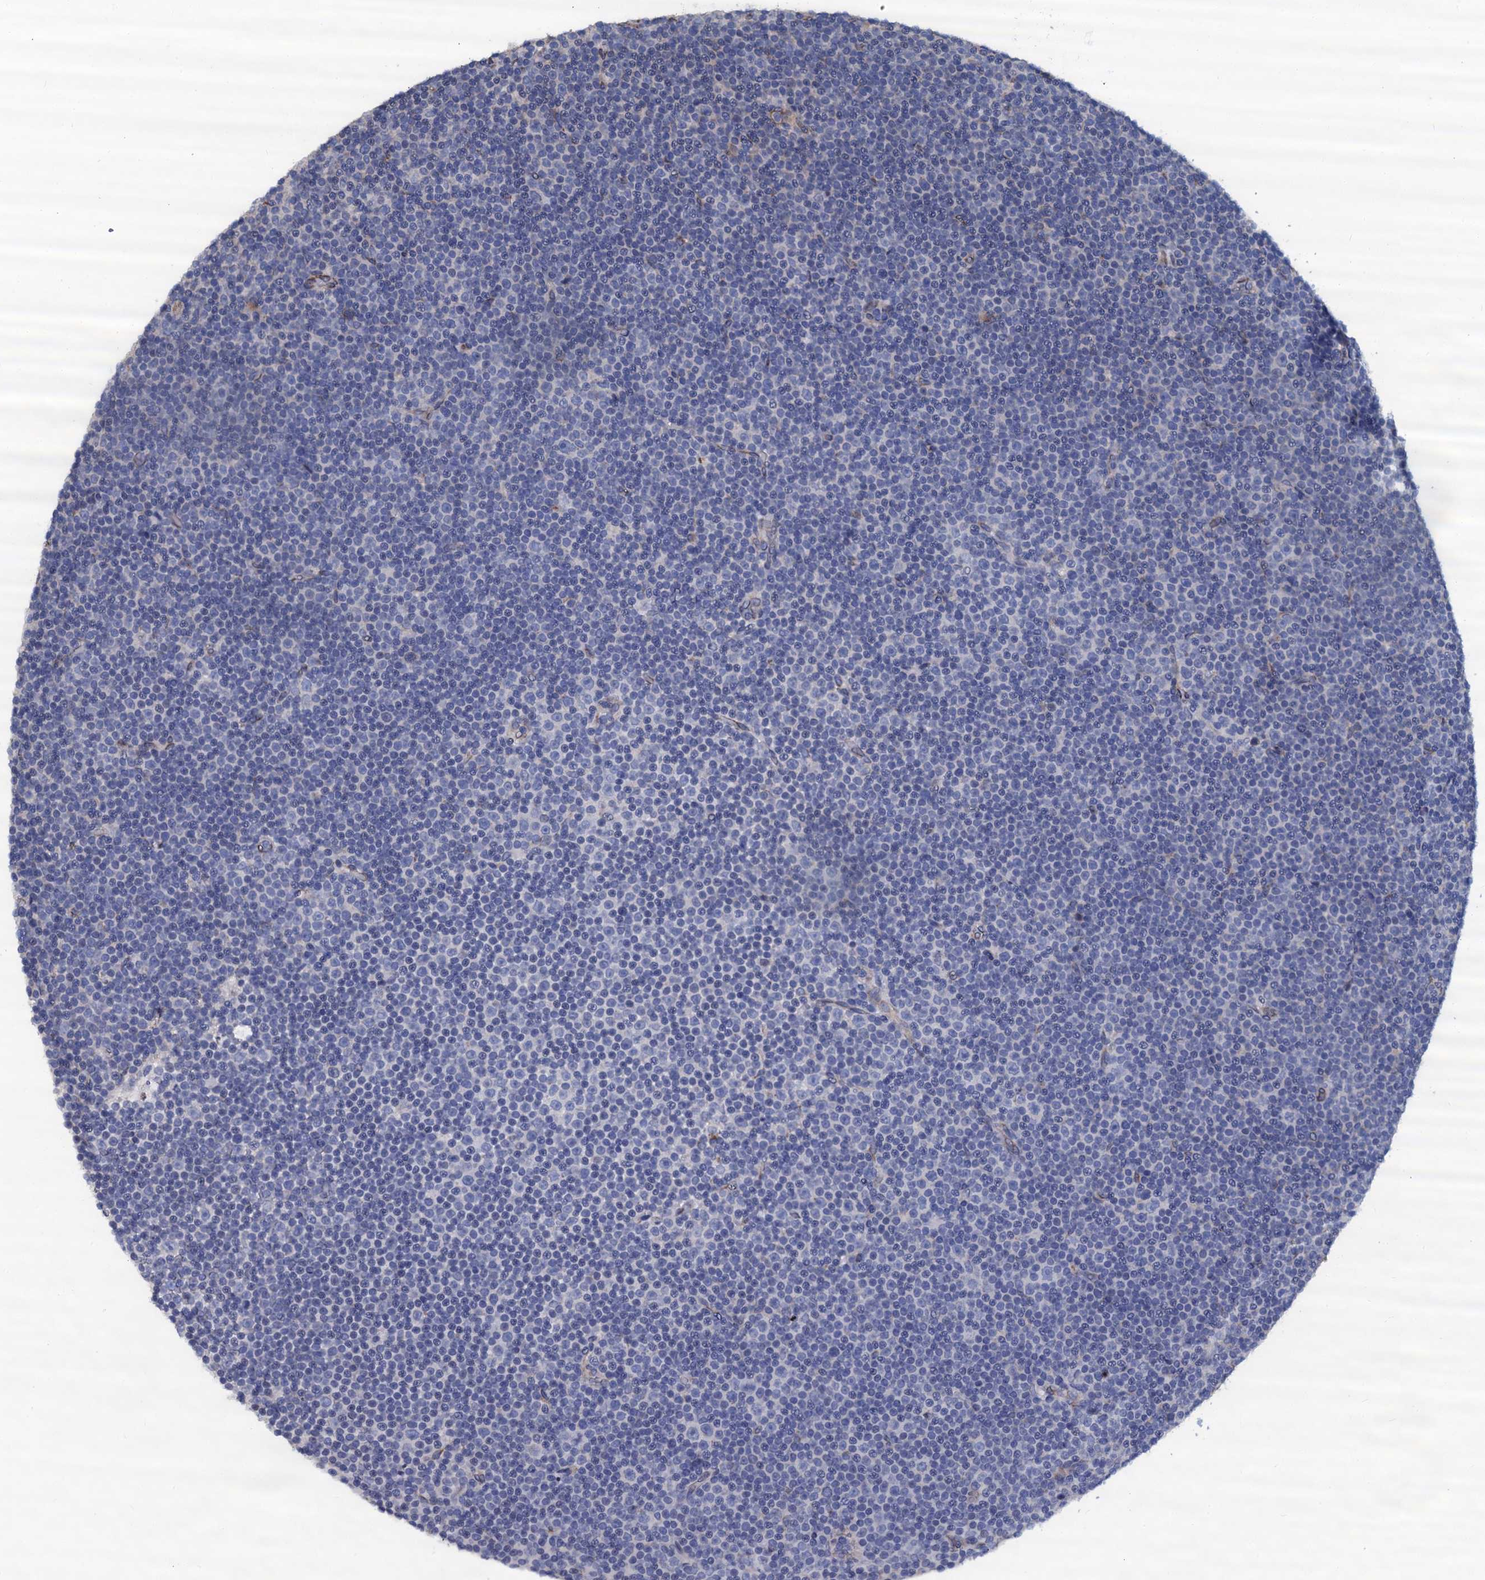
{"staining": {"intensity": "negative", "quantity": "none", "location": "none"}, "tissue": "lymphoma", "cell_type": "Tumor cells", "image_type": "cancer", "snomed": [{"axis": "morphology", "description": "Malignant lymphoma, non-Hodgkin's type, Low grade"}, {"axis": "topography", "description": "Lymph node"}], "caption": "High power microscopy photomicrograph of an immunohistochemistry photomicrograph of lymphoma, revealing no significant staining in tumor cells. Nuclei are stained in blue.", "gene": "AKAP3", "patient": {"sex": "female", "age": 67}}